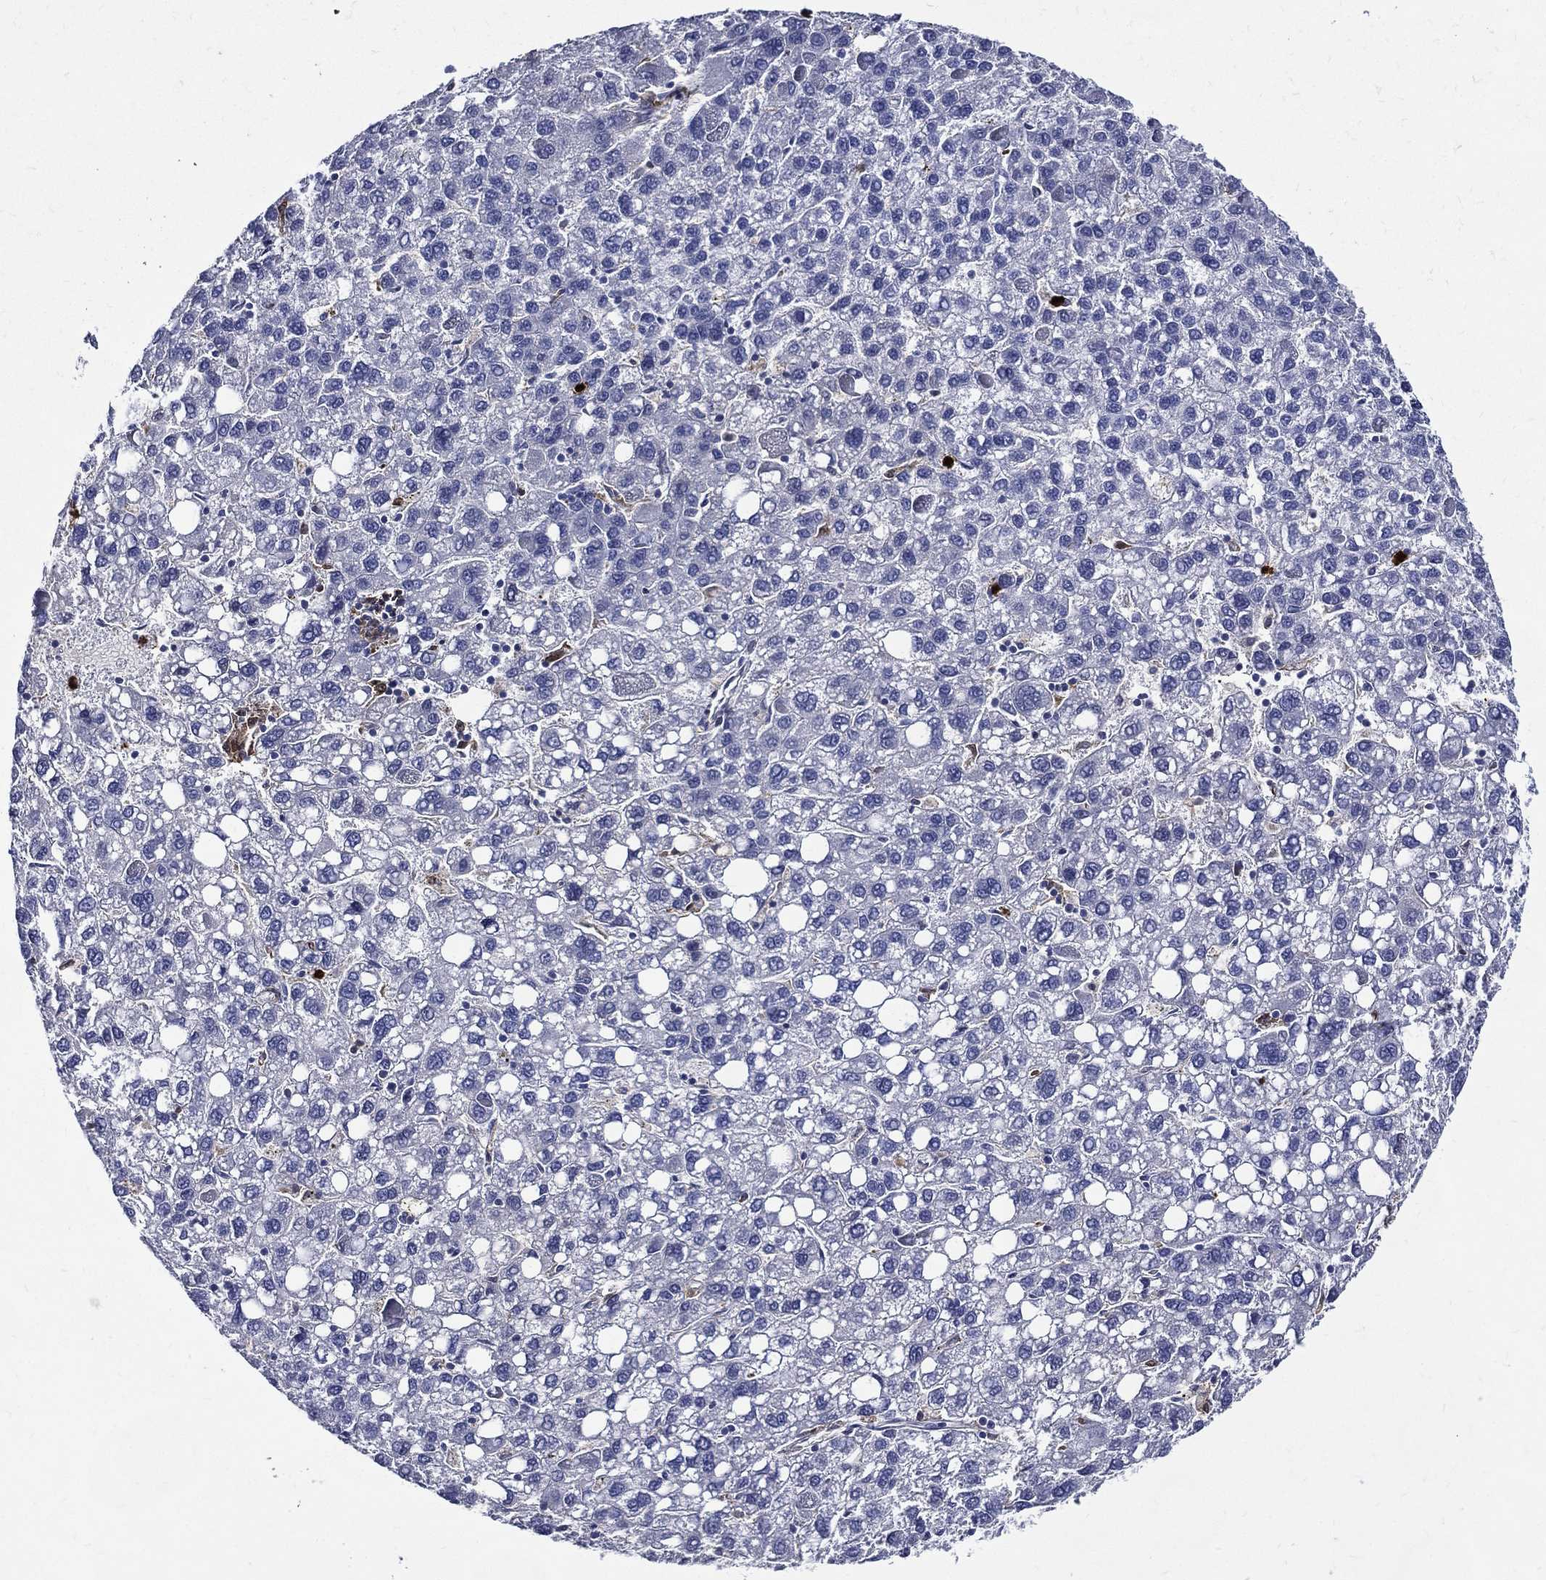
{"staining": {"intensity": "negative", "quantity": "none", "location": "none"}, "tissue": "liver cancer", "cell_type": "Tumor cells", "image_type": "cancer", "snomed": [{"axis": "morphology", "description": "Carcinoma, Hepatocellular, NOS"}, {"axis": "topography", "description": "Liver"}], "caption": "Immunohistochemistry (IHC) micrograph of neoplastic tissue: human hepatocellular carcinoma (liver) stained with DAB reveals no significant protein staining in tumor cells. (IHC, brightfield microscopy, high magnification).", "gene": "GPR171", "patient": {"sex": "female", "age": 82}}